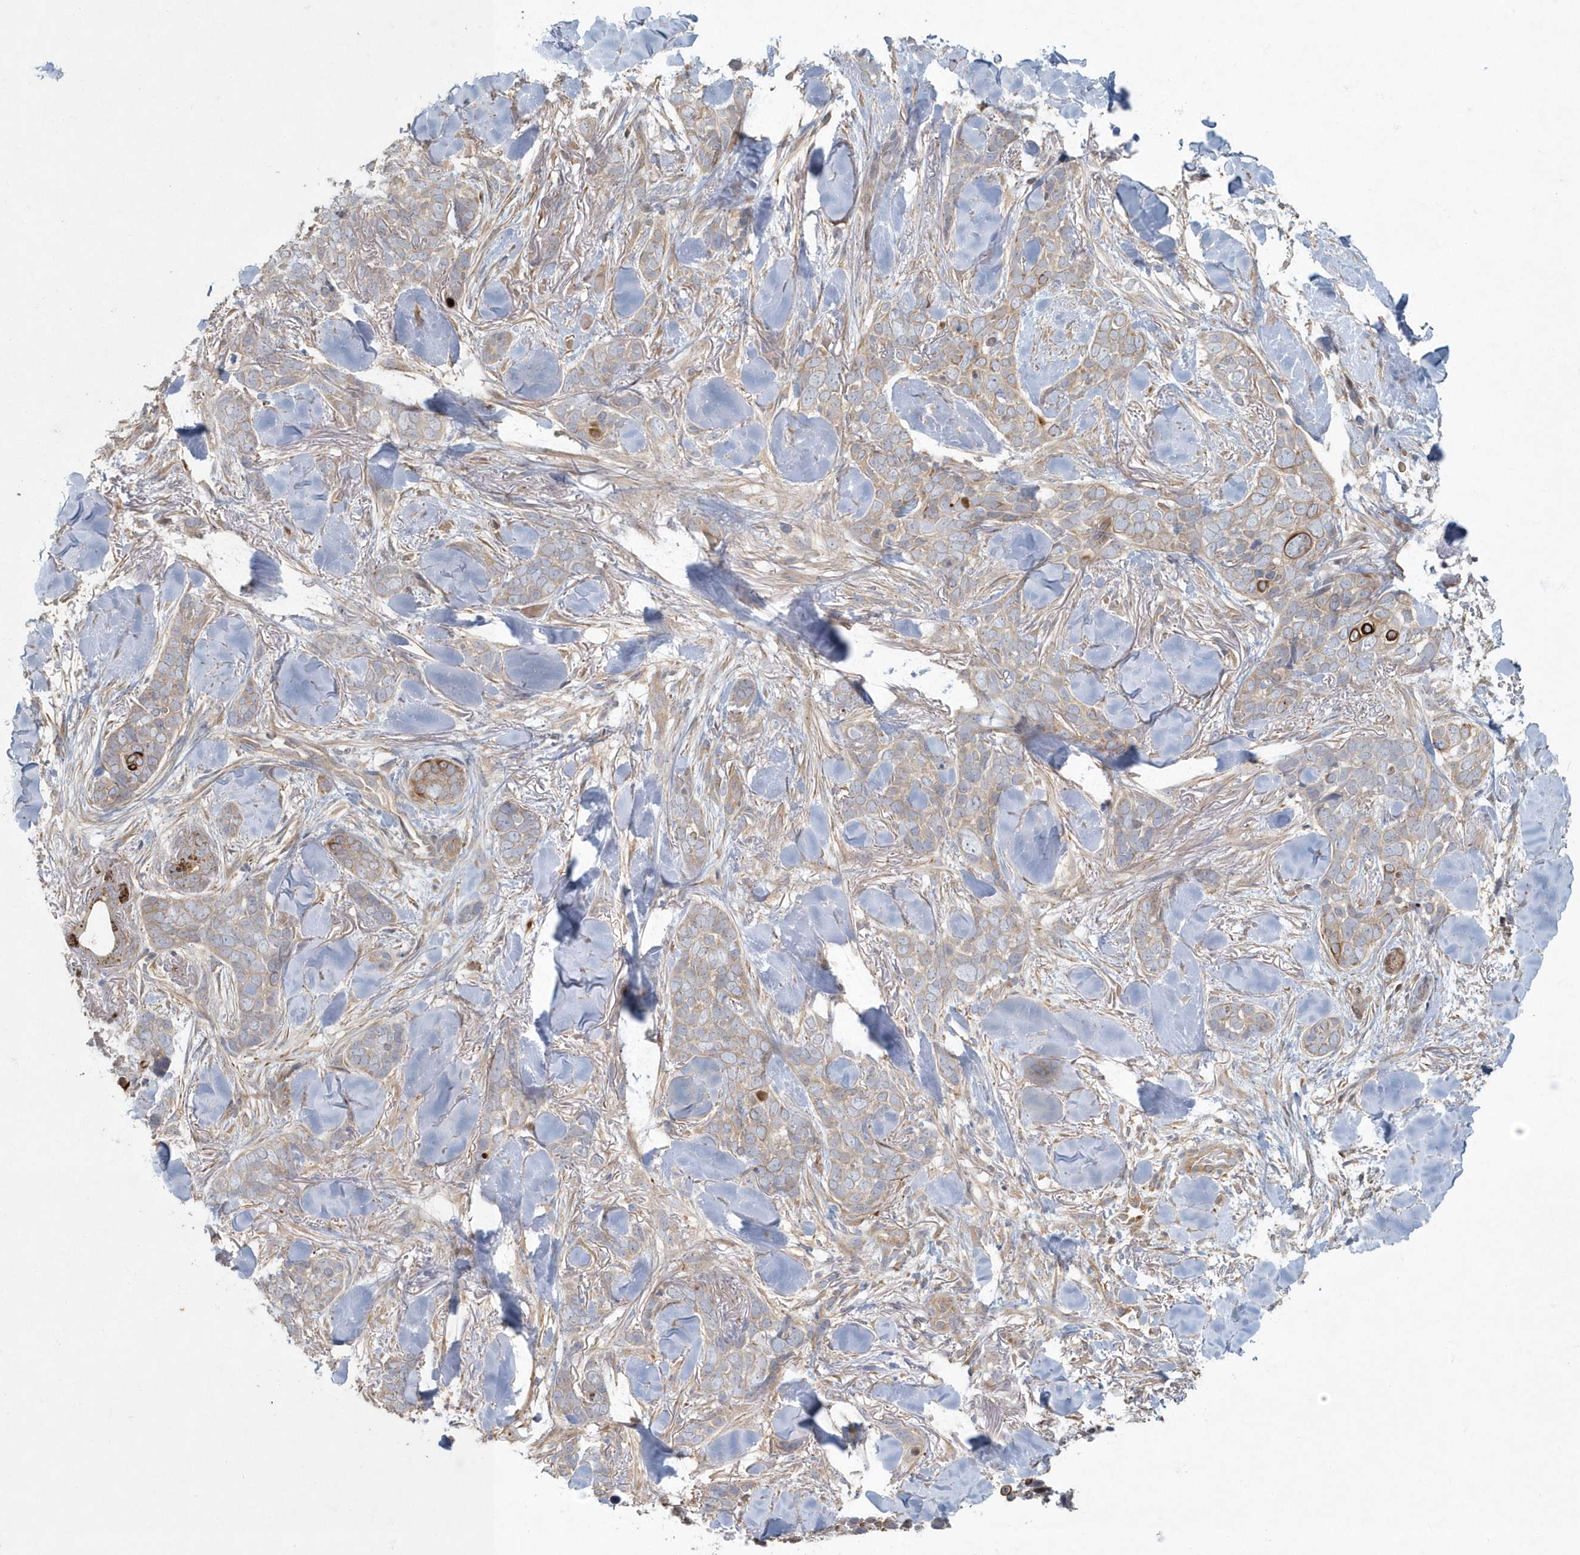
{"staining": {"intensity": "negative", "quantity": "none", "location": "none"}, "tissue": "skin cancer", "cell_type": "Tumor cells", "image_type": "cancer", "snomed": [{"axis": "morphology", "description": "Basal cell carcinoma"}, {"axis": "topography", "description": "Skin"}], "caption": "An immunohistochemistry image of basal cell carcinoma (skin) is shown. There is no staining in tumor cells of basal cell carcinoma (skin).", "gene": "ARHGEF38", "patient": {"sex": "female", "age": 82}}